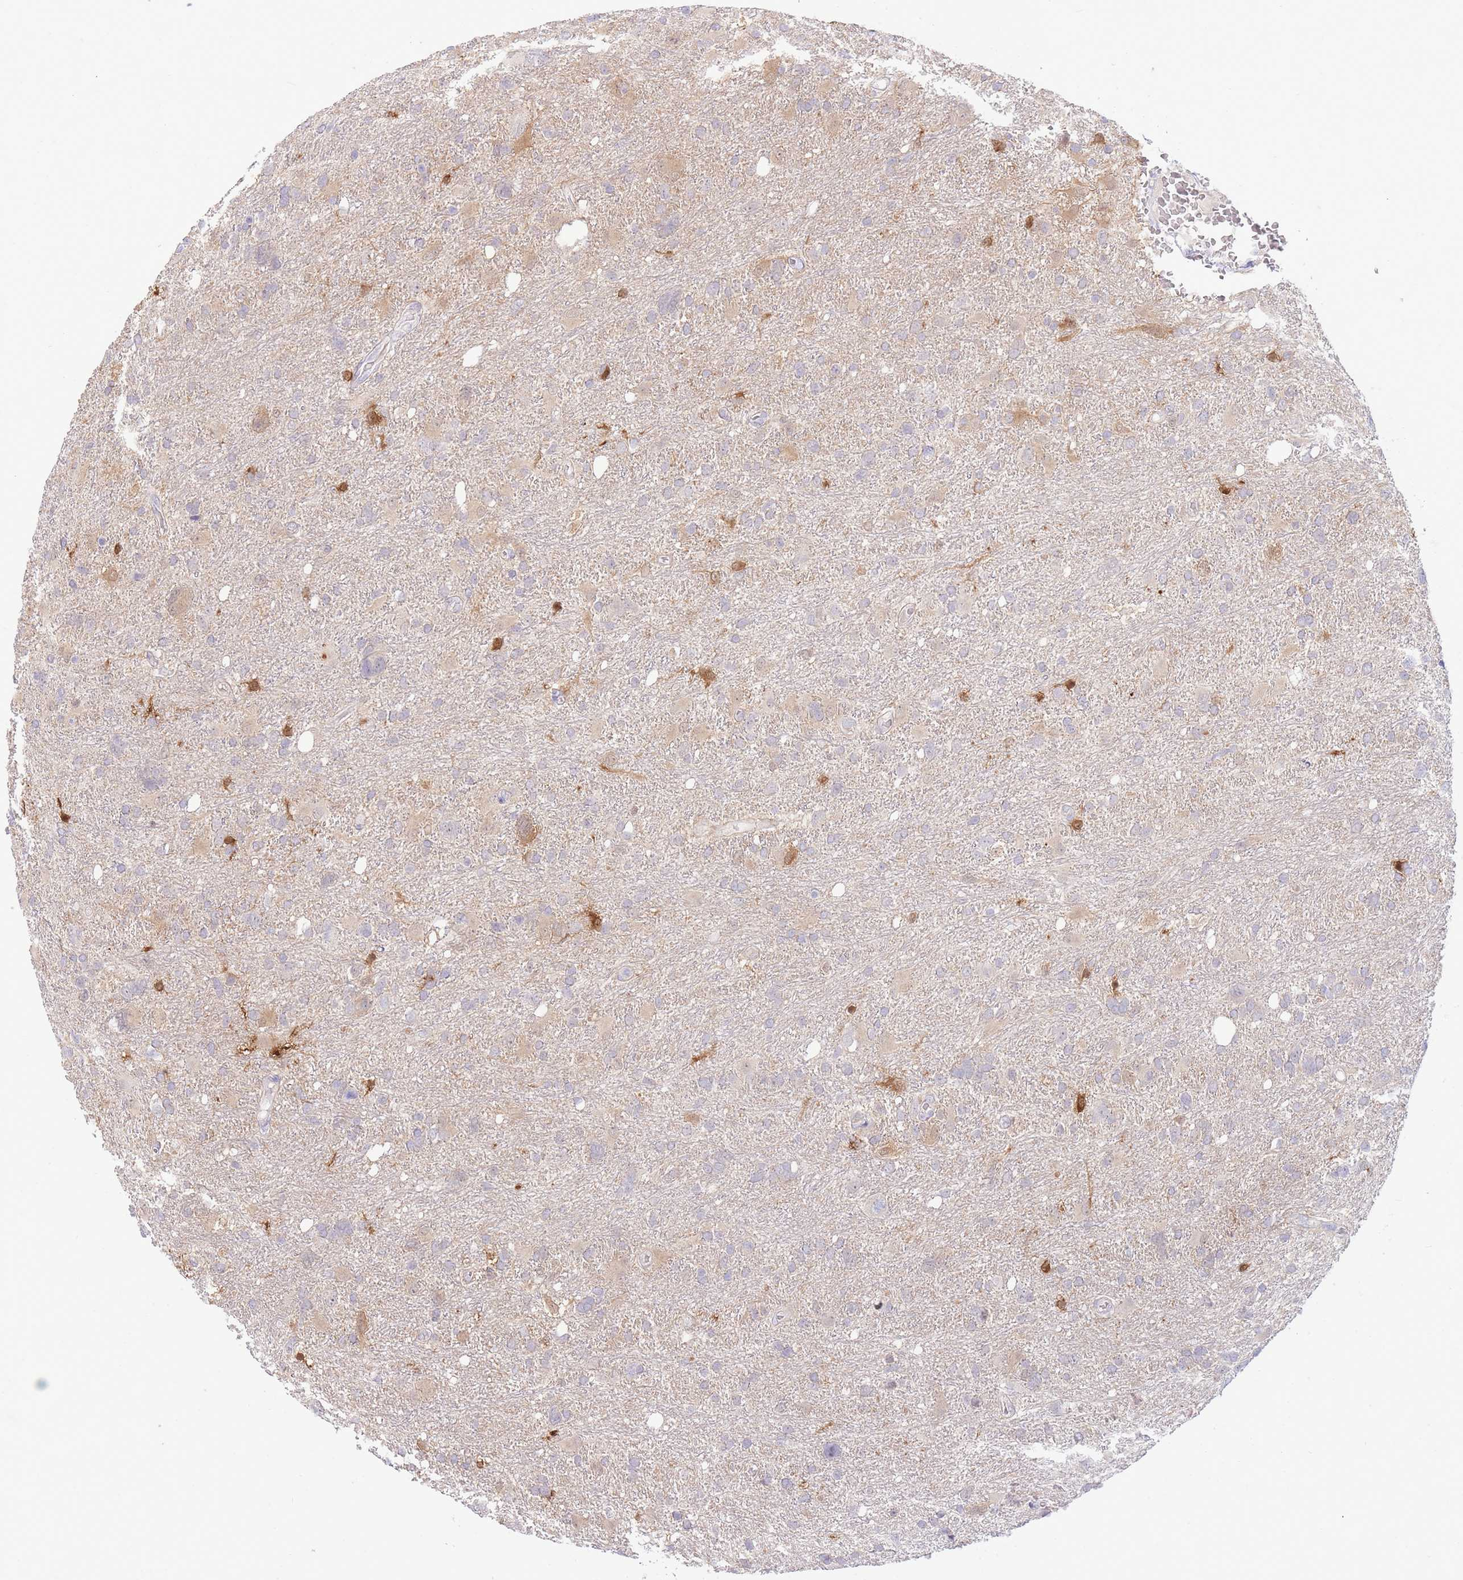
{"staining": {"intensity": "negative", "quantity": "none", "location": "none"}, "tissue": "glioma", "cell_type": "Tumor cells", "image_type": "cancer", "snomed": [{"axis": "morphology", "description": "Glioma, malignant, High grade"}, {"axis": "topography", "description": "Brain"}], "caption": "Glioma was stained to show a protein in brown. There is no significant positivity in tumor cells.", "gene": "FBXO46", "patient": {"sex": "male", "age": 61}}